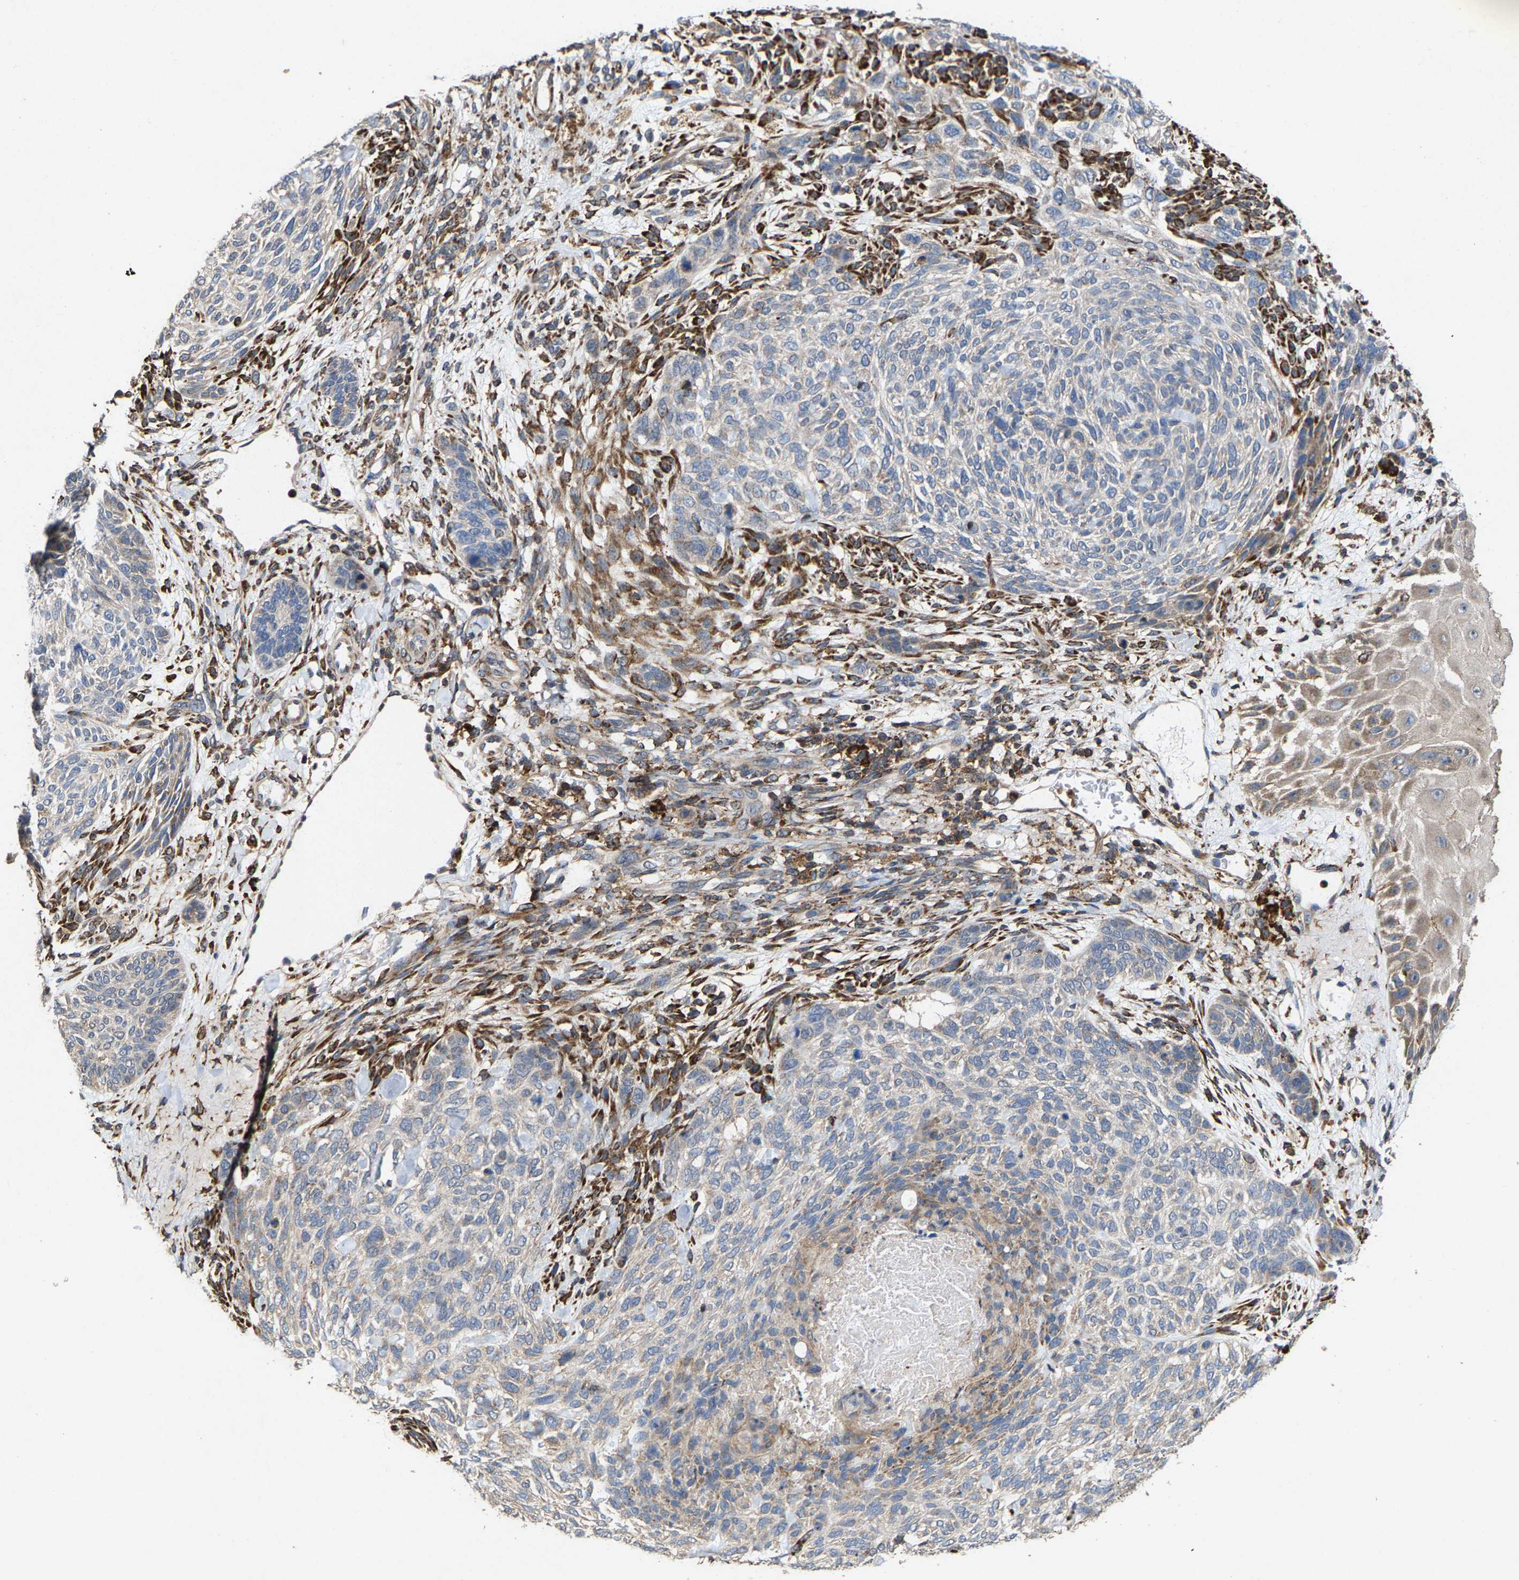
{"staining": {"intensity": "weak", "quantity": "<25%", "location": "cytoplasmic/membranous"}, "tissue": "skin cancer", "cell_type": "Tumor cells", "image_type": "cancer", "snomed": [{"axis": "morphology", "description": "Basal cell carcinoma"}, {"axis": "topography", "description": "Skin"}], "caption": "Skin basal cell carcinoma was stained to show a protein in brown. There is no significant staining in tumor cells. (DAB IHC visualized using brightfield microscopy, high magnification).", "gene": "FGD3", "patient": {"sex": "male", "age": 55}}